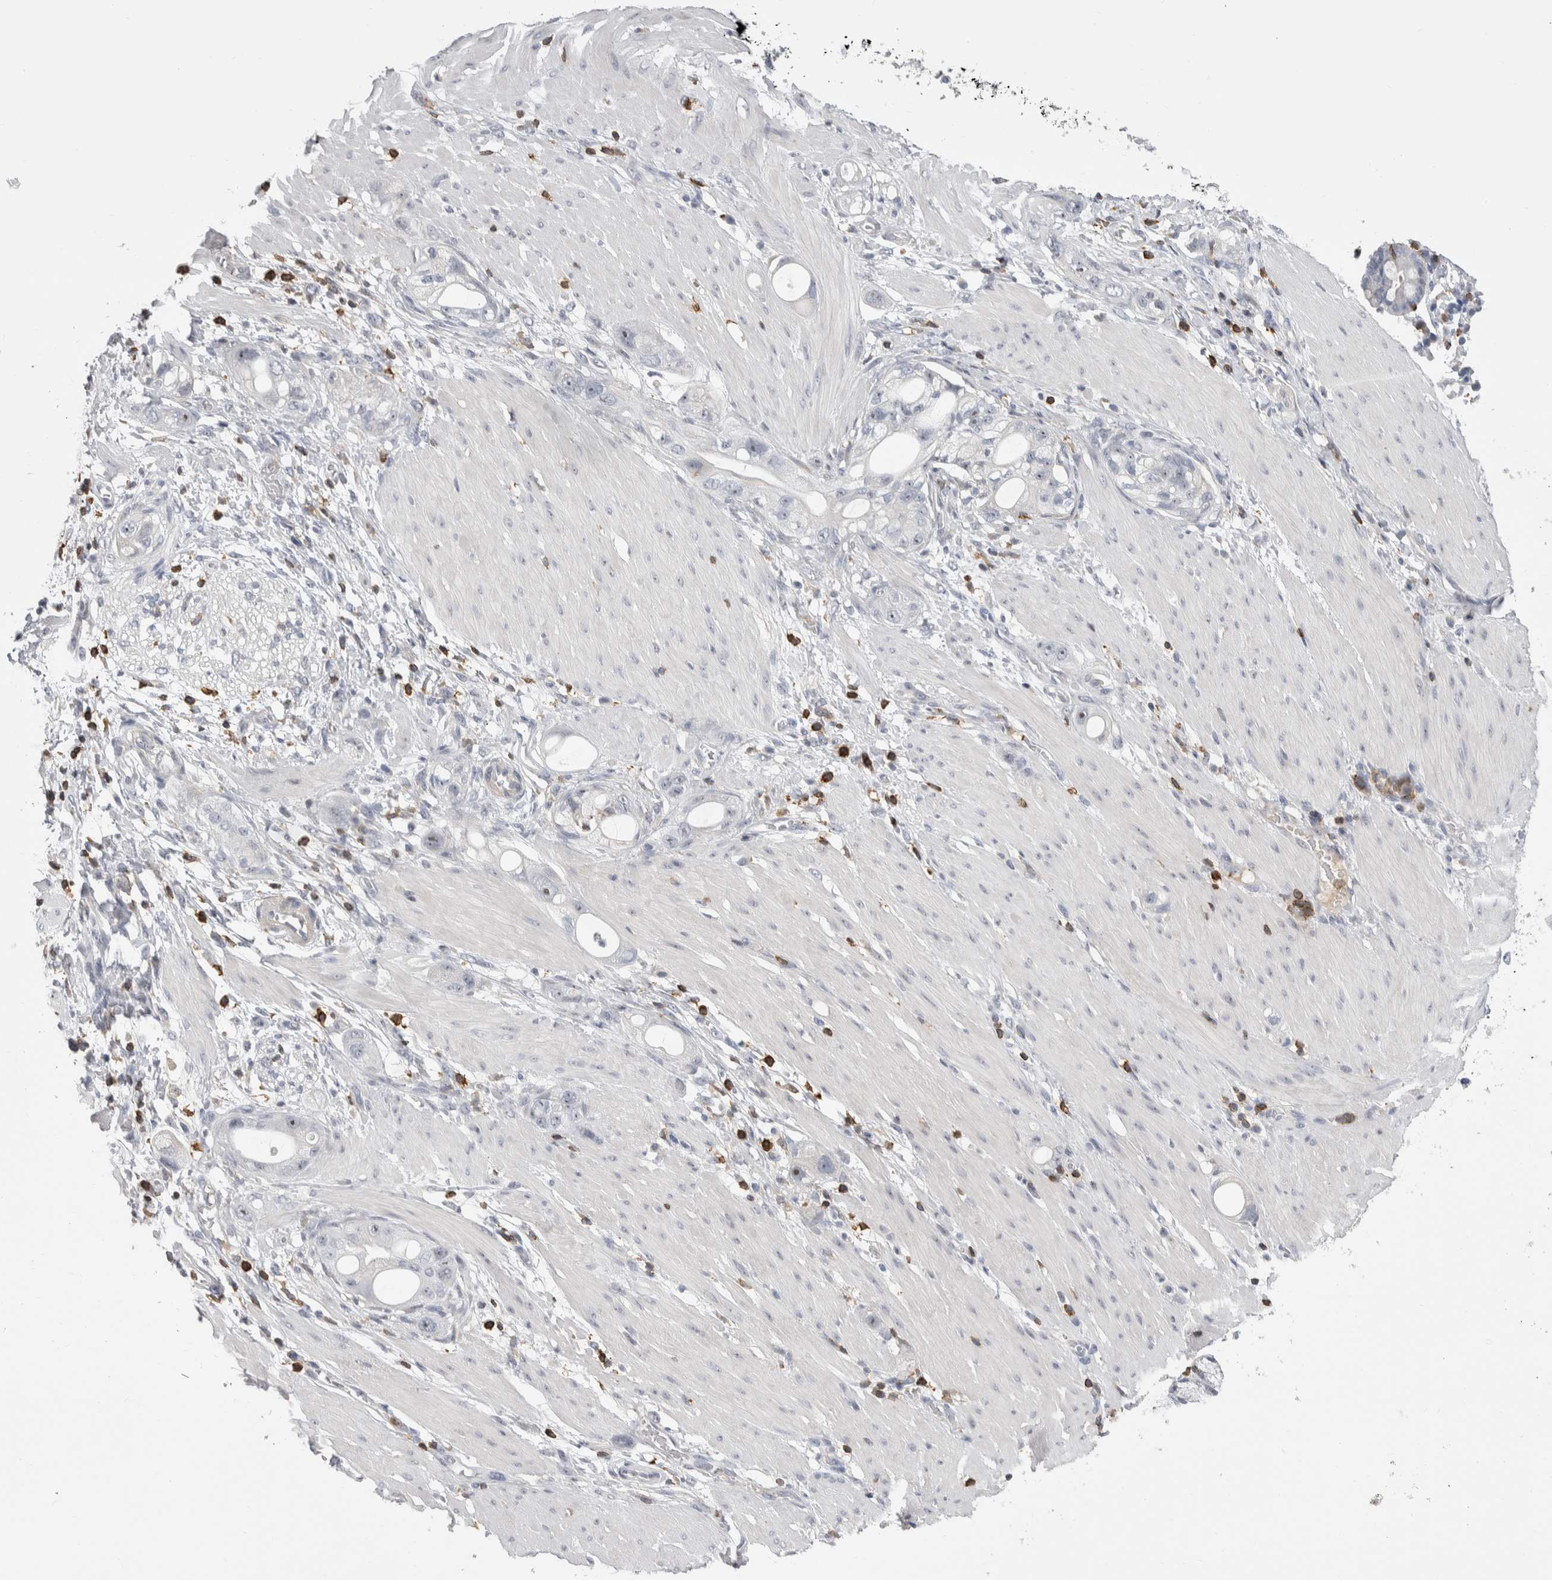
{"staining": {"intensity": "negative", "quantity": "none", "location": "none"}, "tissue": "stomach cancer", "cell_type": "Tumor cells", "image_type": "cancer", "snomed": [{"axis": "morphology", "description": "Adenocarcinoma, NOS"}, {"axis": "topography", "description": "Stomach"}, {"axis": "topography", "description": "Stomach, lower"}], "caption": "DAB immunohistochemical staining of stomach adenocarcinoma displays no significant staining in tumor cells. The staining is performed using DAB brown chromogen with nuclei counter-stained in using hematoxylin.", "gene": "CEP295NL", "patient": {"sex": "female", "age": 48}}